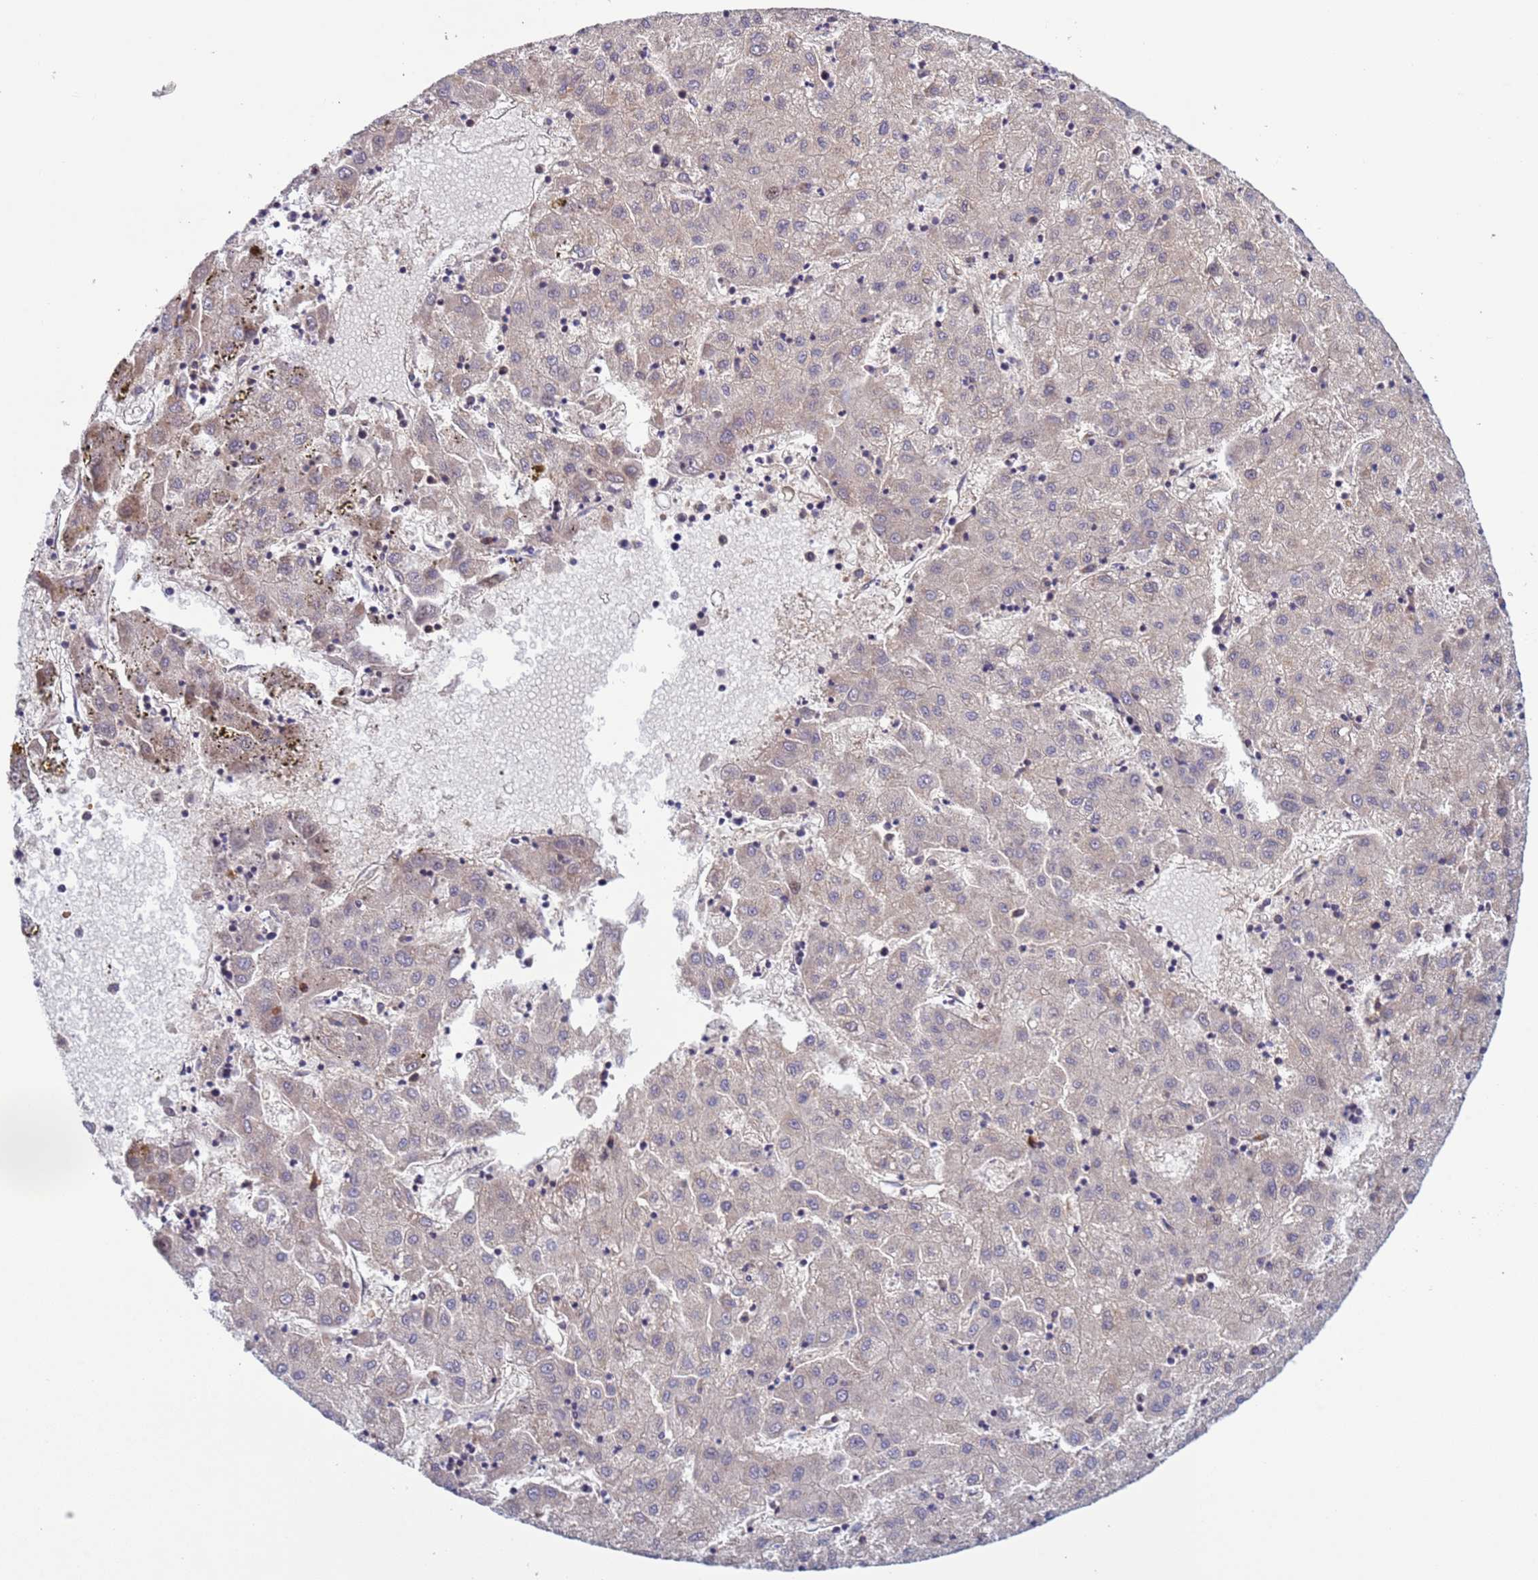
{"staining": {"intensity": "negative", "quantity": "none", "location": "none"}, "tissue": "liver cancer", "cell_type": "Tumor cells", "image_type": "cancer", "snomed": [{"axis": "morphology", "description": "Carcinoma, Hepatocellular, NOS"}, {"axis": "topography", "description": "Liver"}], "caption": "Tumor cells are negative for protein expression in human liver cancer (hepatocellular carcinoma).", "gene": "RAB10", "patient": {"sex": "male", "age": 72}}